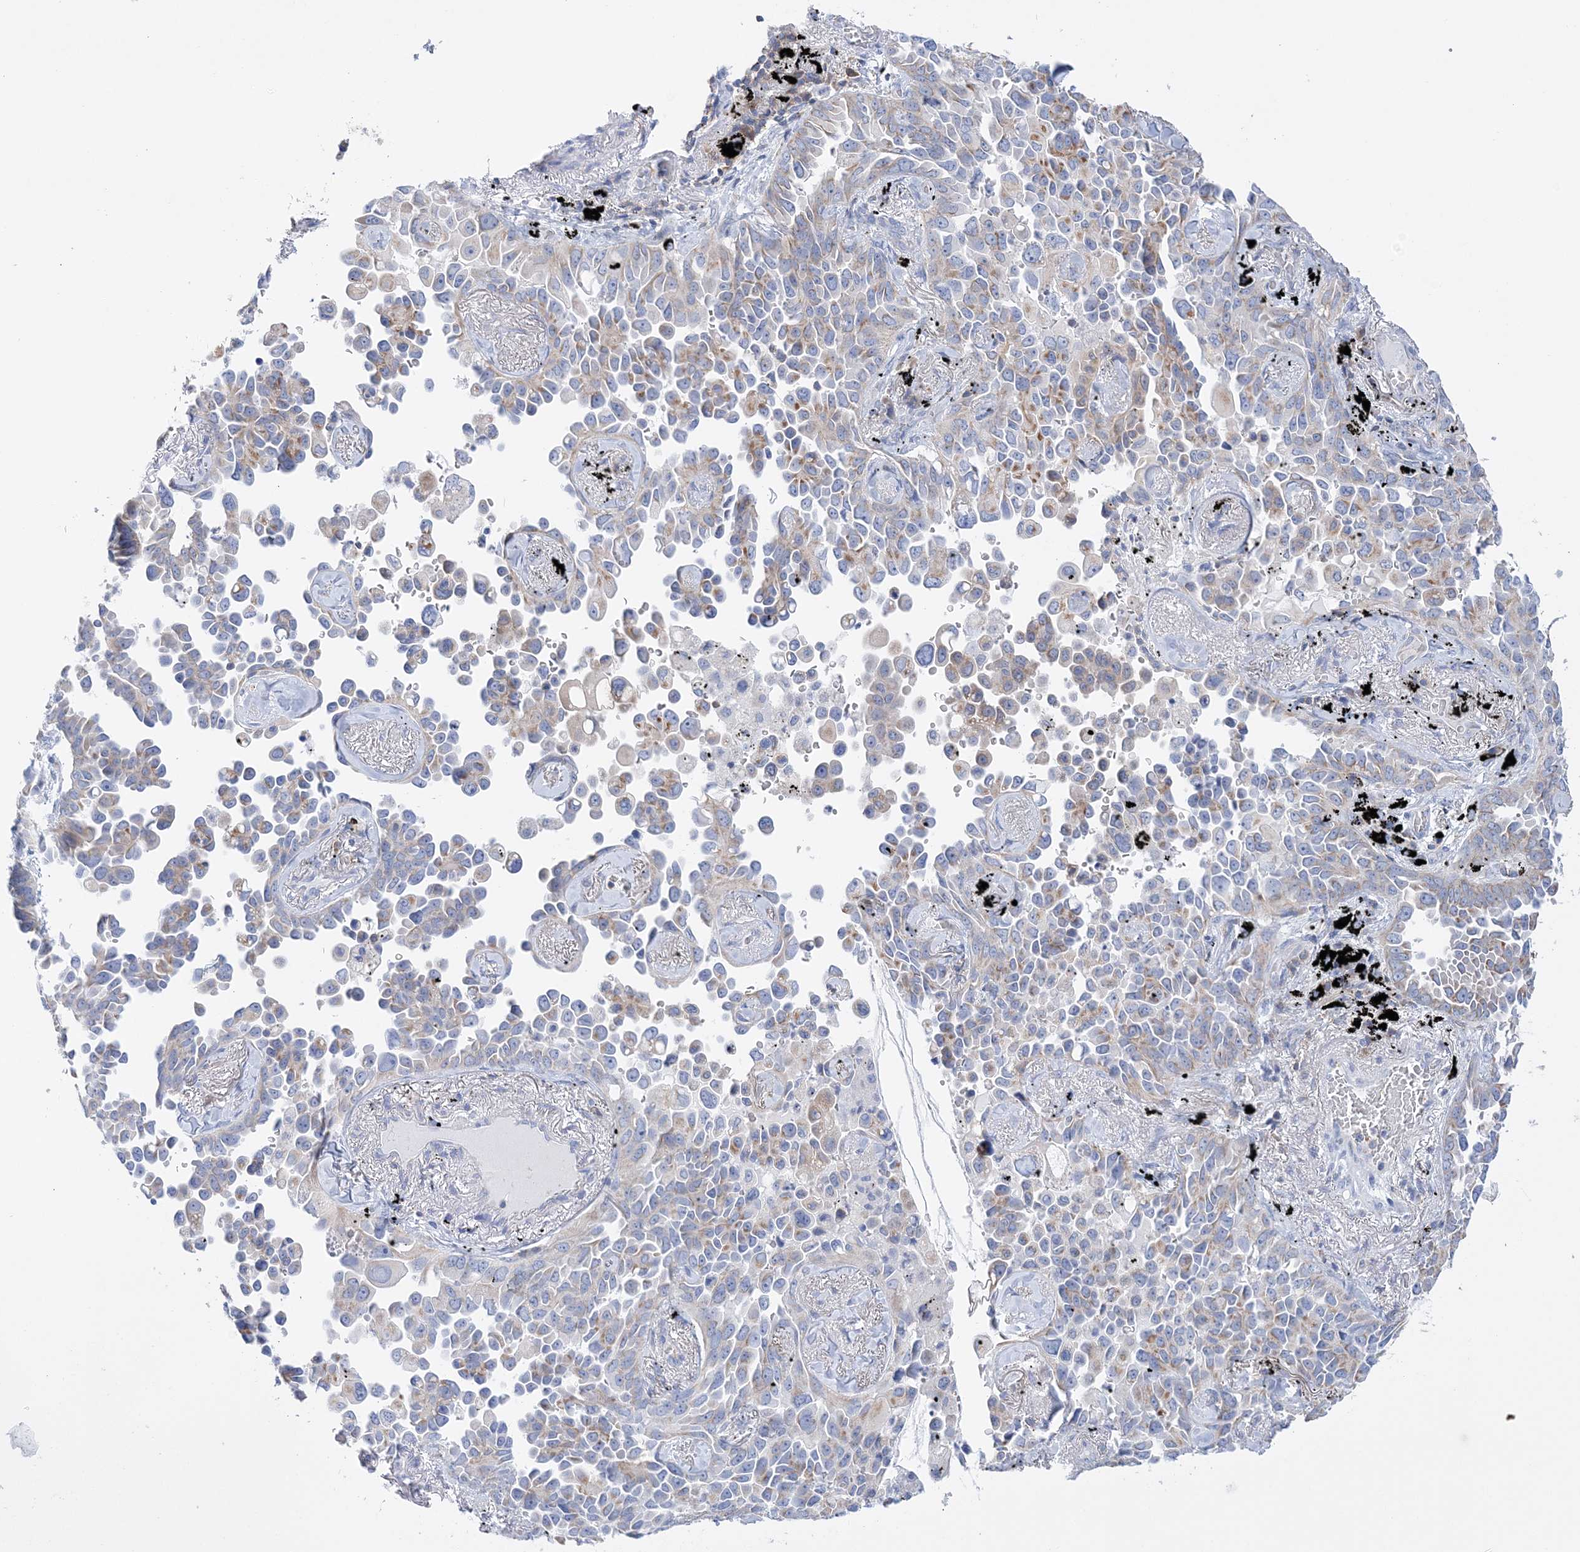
{"staining": {"intensity": "moderate", "quantity": "<25%", "location": "cytoplasmic/membranous"}, "tissue": "lung cancer", "cell_type": "Tumor cells", "image_type": "cancer", "snomed": [{"axis": "morphology", "description": "Adenocarcinoma, NOS"}, {"axis": "topography", "description": "Lung"}], "caption": "The photomicrograph shows immunohistochemical staining of adenocarcinoma (lung). There is moderate cytoplasmic/membranous staining is present in about <25% of tumor cells. (DAB = brown stain, brightfield microscopy at high magnification).", "gene": "TTC32", "patient": {"sex": "female", "age": 67}}